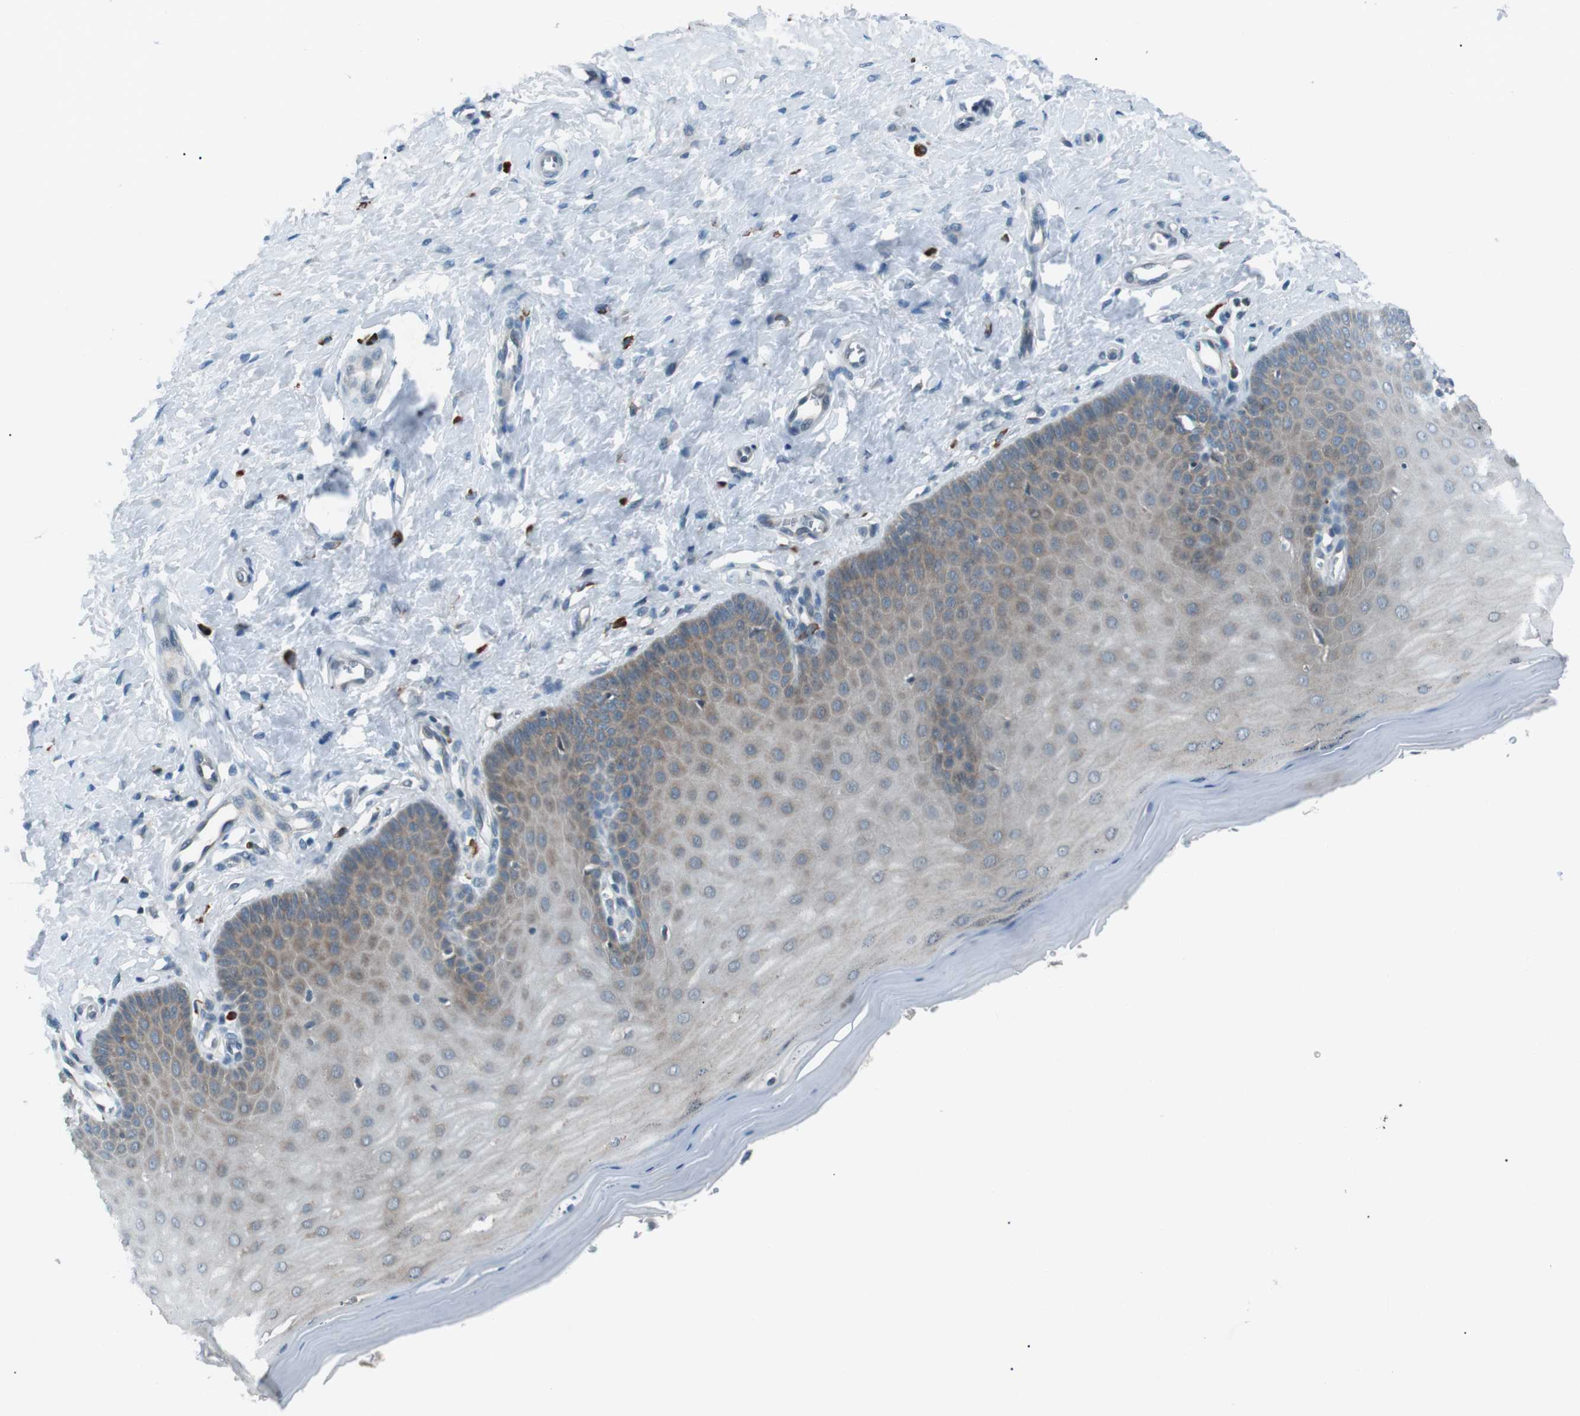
{"staining": {"intensity": "weak", "quantity": "<25%", "location": "cytoplasmic/membranous"}, "tissue": "cervix", "cell_type": "Glandular cells", "image_type": "normal", "snomed": [{"axis": "morphology", "description": "Normal tissue, NOS"}, {"axis": "topography", "description": "Cervix"}], "caption": "This is a micrograph of immunohistochemistry (IHC) staining of benign cervix, which shows no staining in glandular cells. (Immunohistochemistry, brightfield microscopy, high magnification).", "gene": "LRIG2", "patient": {"sex": "female", "age": 55}}